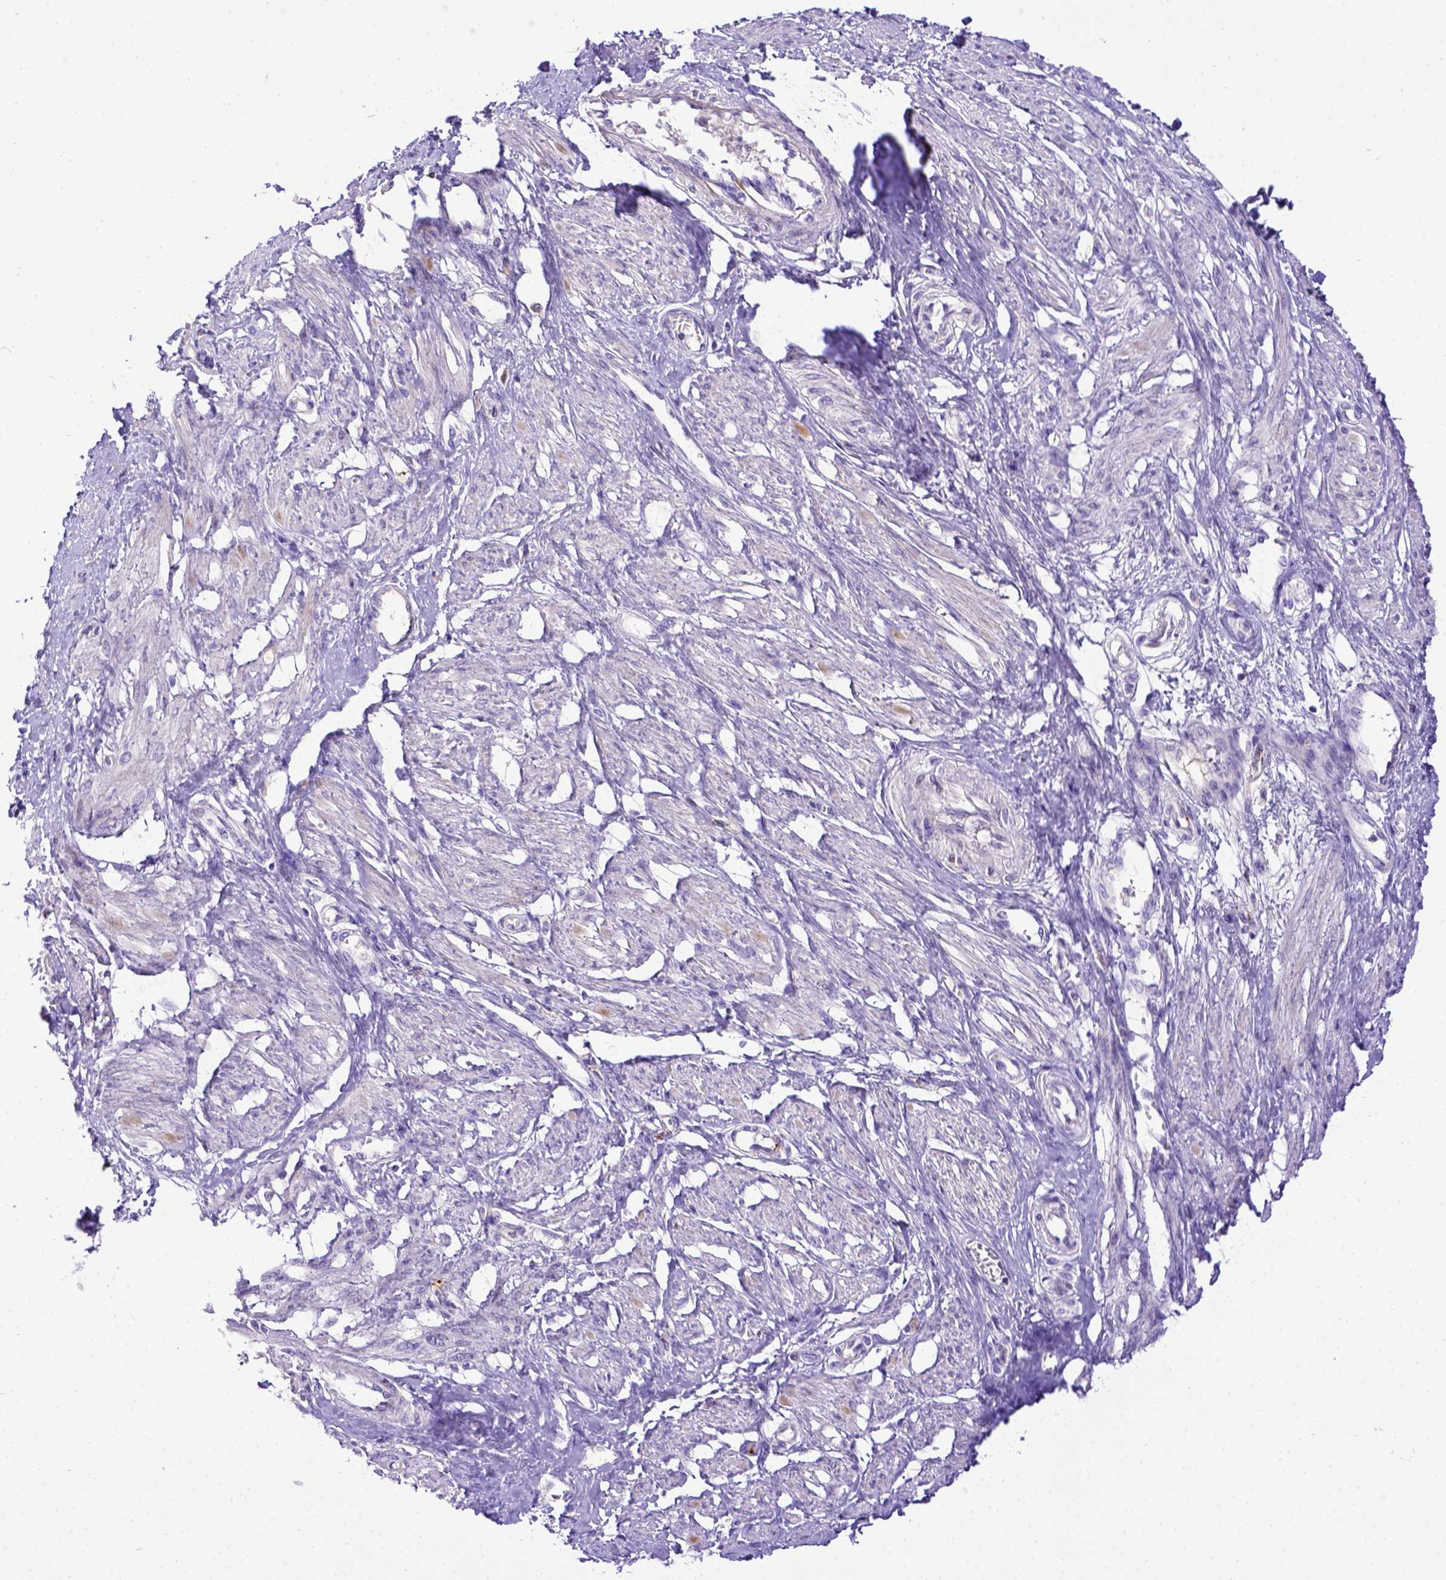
{"staining": {"intensity": "negative", "quantity": "none", "location": "none"}, "tissue": "smooth muscle", "cell_type": "Smooth muscle cells", "image_type": "normal", "snomed": [{"axis": "morphology", "description": "Normal tissue, NOS"}, {"axis": "topography", "description": "Smooth muscle"}, {"axis": "topography", "description": "Uterus"}], "caption": "Smooth muscle cells show no significant protein staining in normal smooth muscle.", "gene": "CFAP300", "patient": {"sex": "female", "age": 39}}